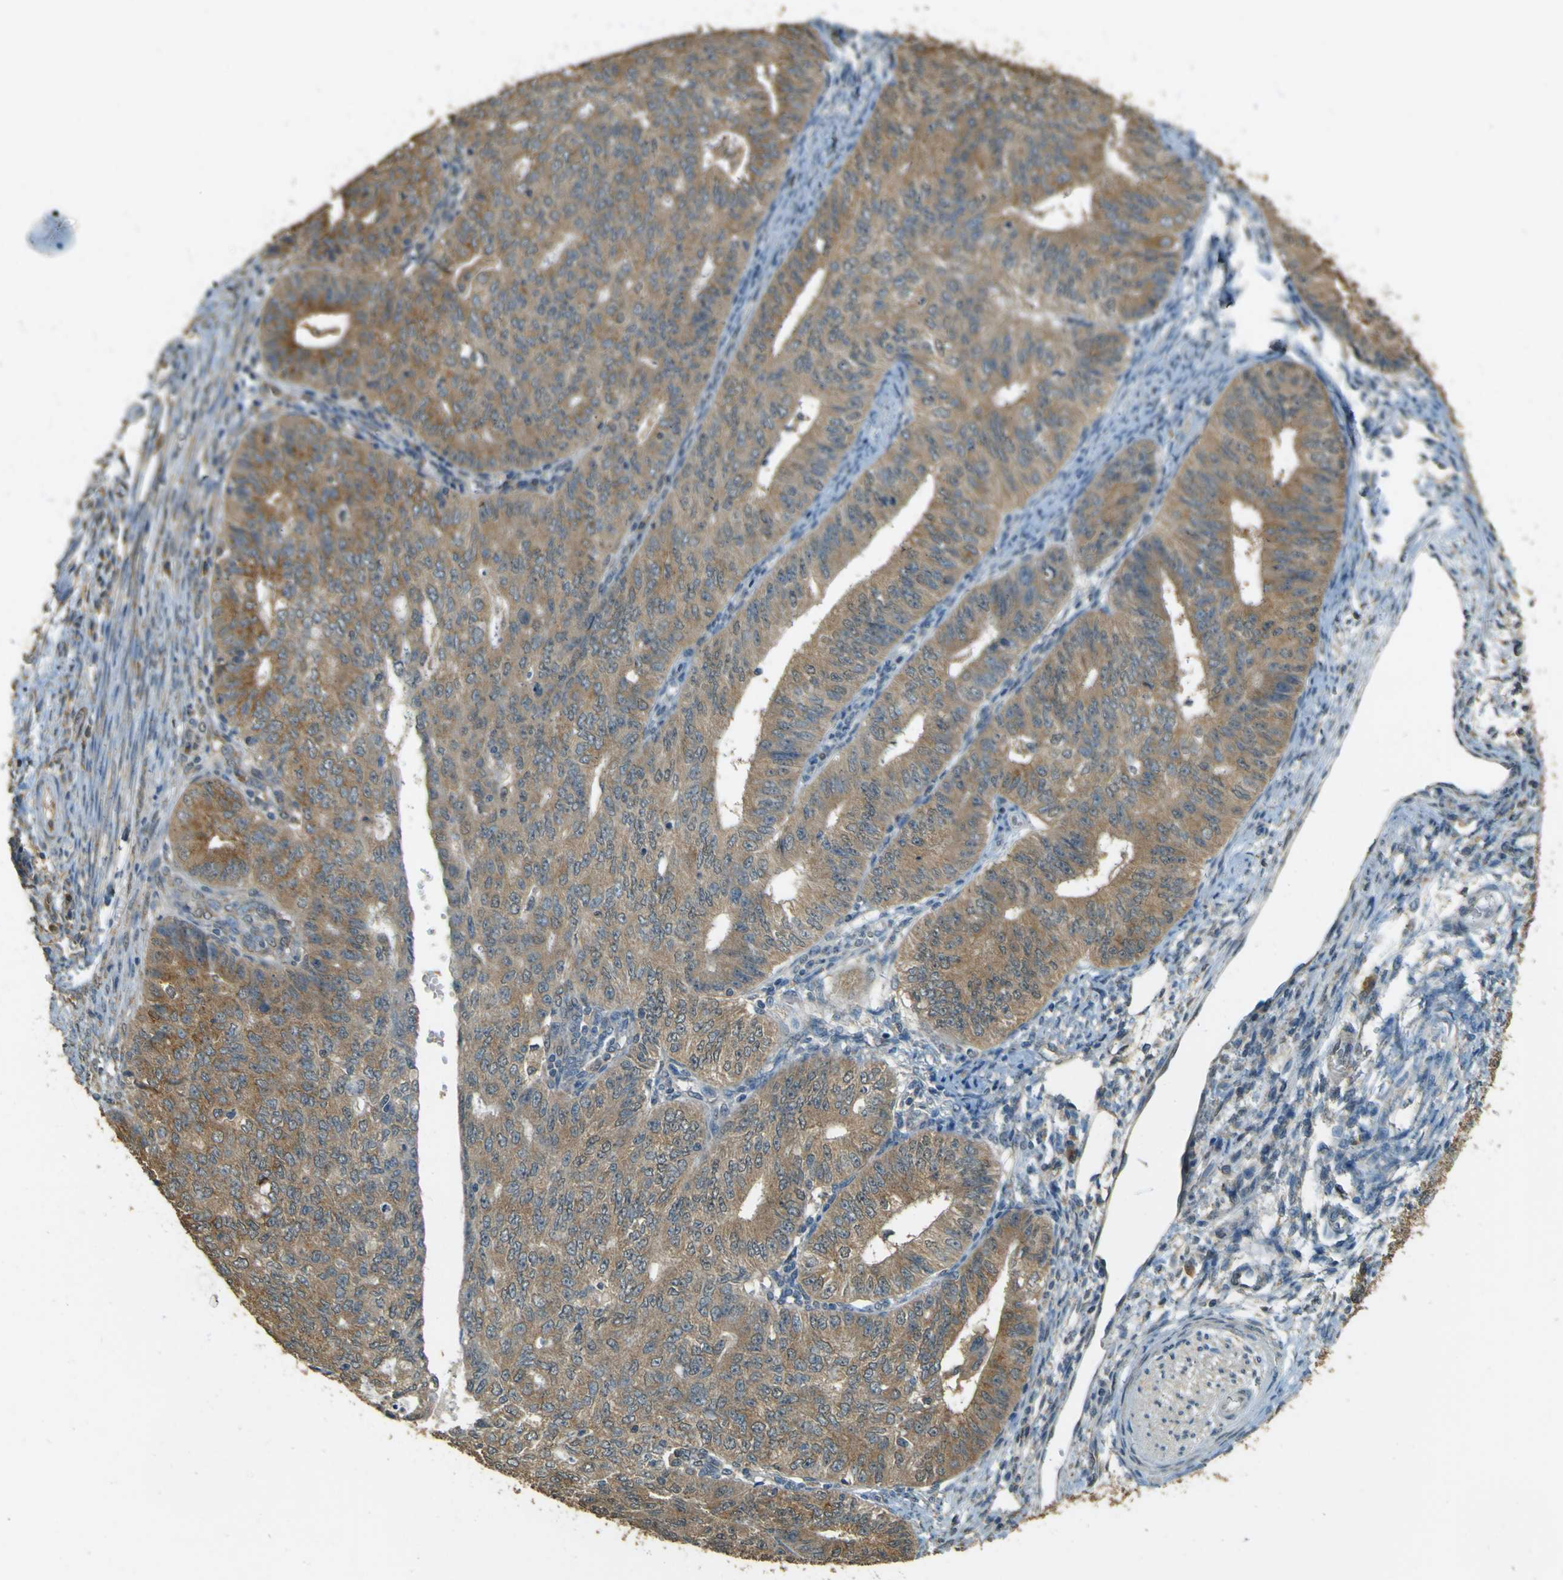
{"staining": {"intensity": "moderate", "quantity": ">75%", "location": "cytoplasmic/membranous"}, "tissue": "endometrial cancer", "cell_type": "Tumor cells", "image_type": "cancer", "snomed": [{"axis": "morphology", "description": "Adenocarcinoma, NOS"}, {"axis": "topography", "description": "Endometrium"}], "caption": "A medium amount of moderate cytoplasmic/membranous positivity is seen in about >75% of tumor cells in endometrial cancer (adenocarcinoma) tissue.", "gene": "GOLGA1", "patient": {"sex": "female", "age": 32}}